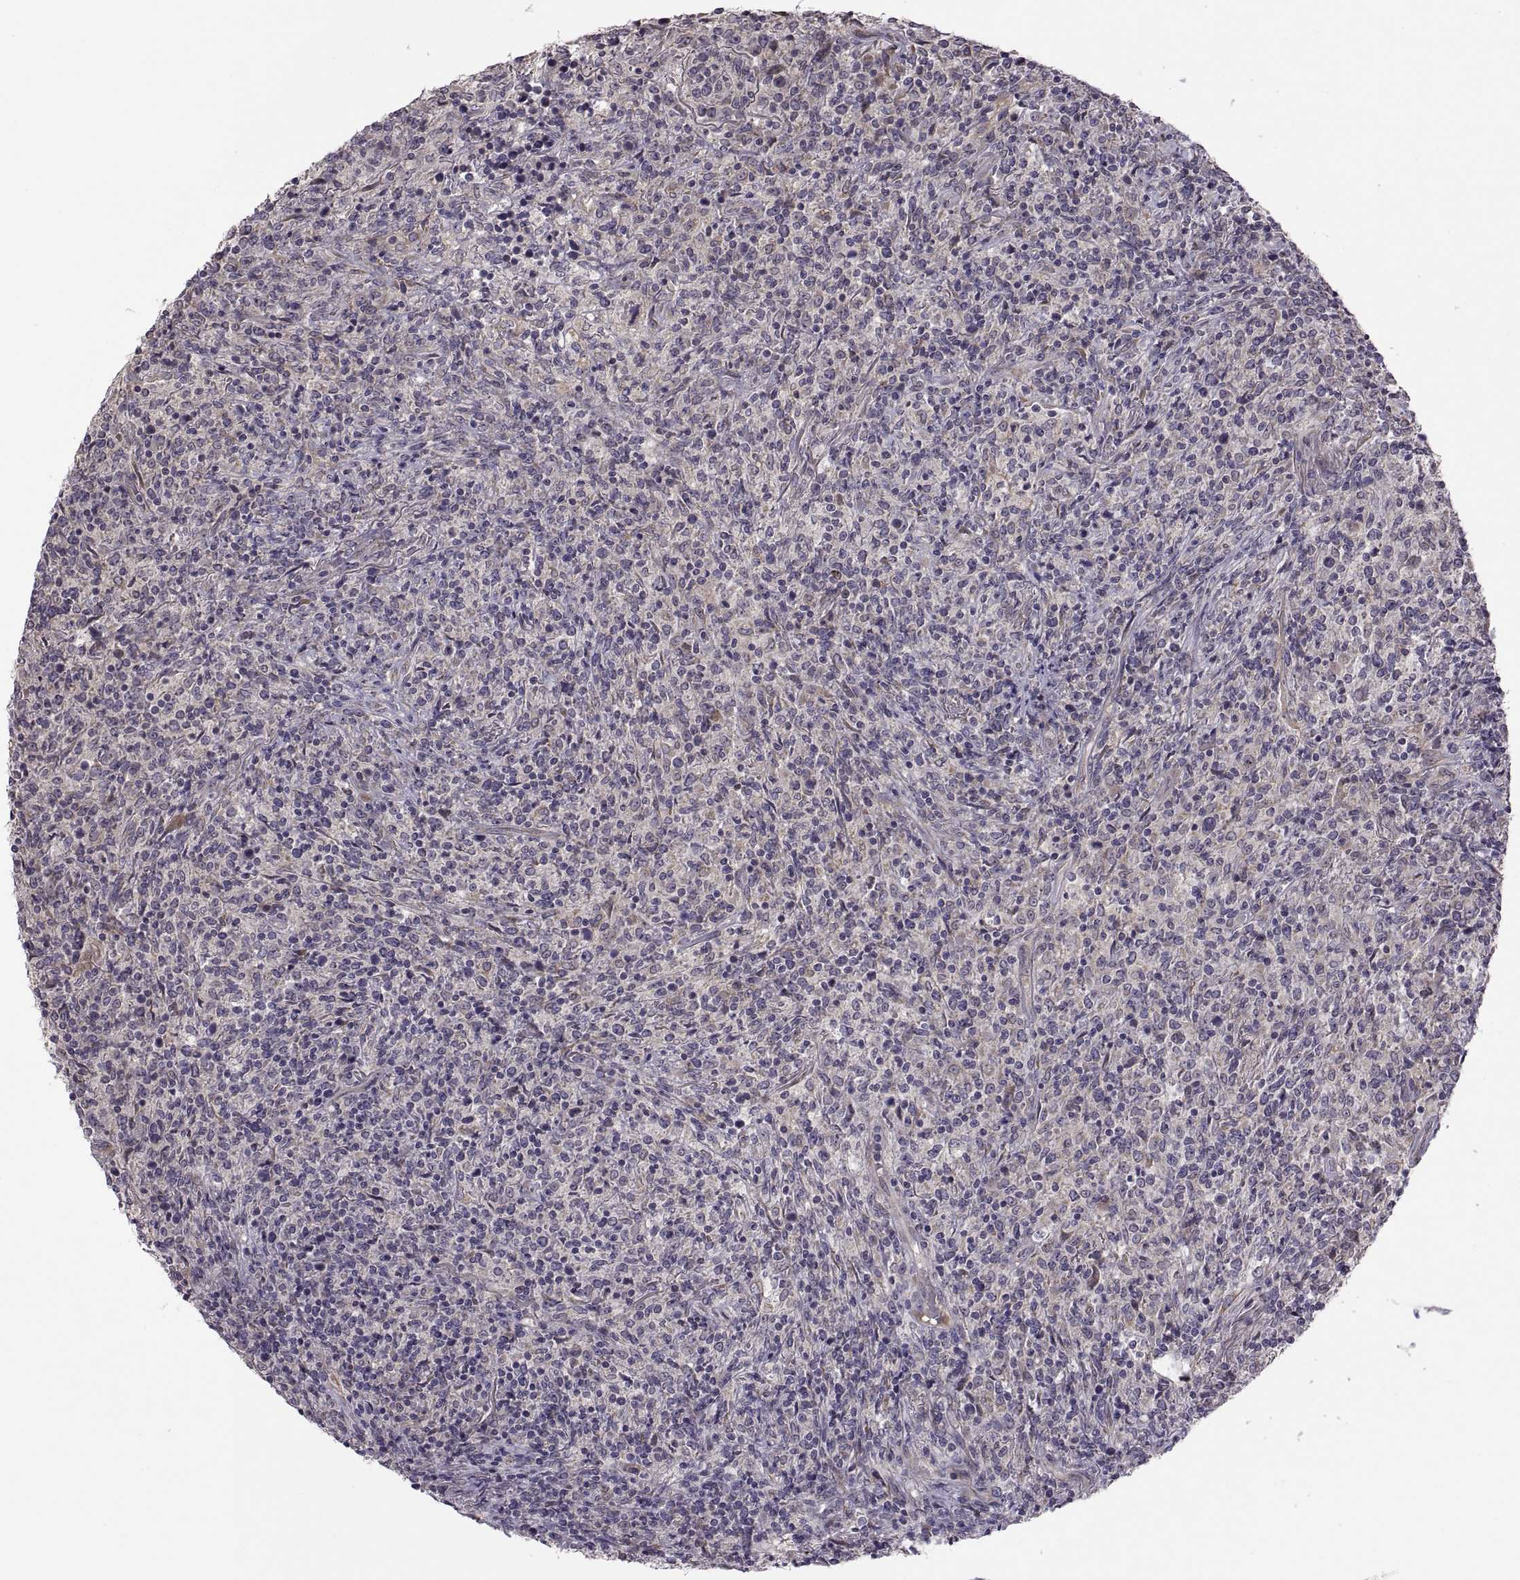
{"staining": {"intensity": "negative", "quantity": "none", "location": "none"}, "tissue": "lymphoma", "cell_type": "Tumor cells", "image_type": "cancer", "snomed": [{"axis": "morphology", "description": "Malignant lymphoma, non-Hodgkin's type, High grade"}, {"axis": "topography", "description": "Lung"}], "caption": "This image is of lymphoma stained with IHC to label a protein in brown with the nuclei are counter-stained blue. There is no staining in tumor cells.", "gene": "ACSBG2", "patient": {"sex": "male", "age": 79}}